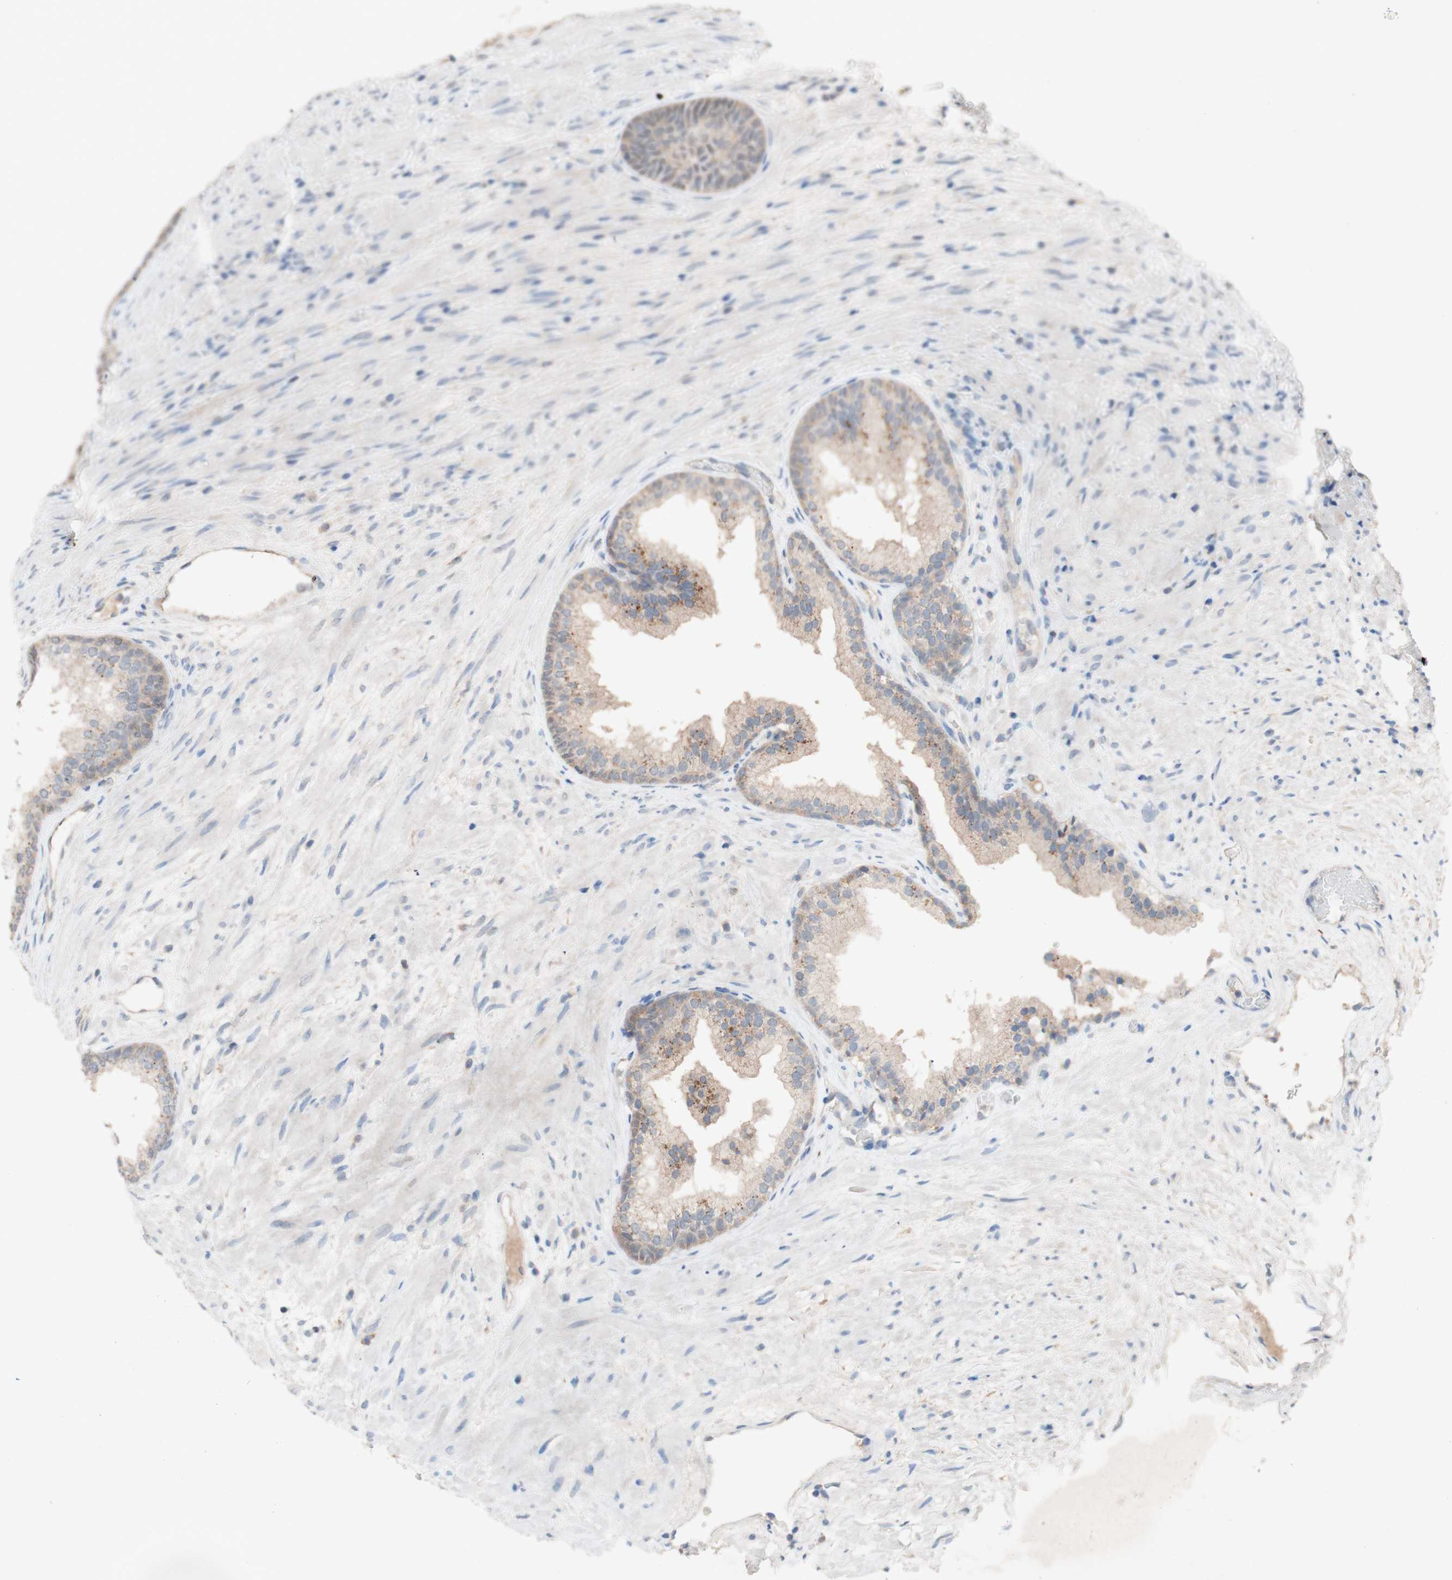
{"staining": {"intensity": "weak", "quantity": ">75%", "location": "cytoplasmic/membranous"}, "tissue": "prostate", "cell_type": "Glandular cells", "image_type": "normal", "snomed": [{"axis": "morphology", "description": "Normal tissue, NOS"}, {"axis": "topography", "description": "Prostate"}], "caption": "A high-resolution histopathology image shows immunohistochemistry (IHC) staining of normal prostate, which displays weak cytoplasmic/membranous positivity in about >75% of glandular cells. The staining is performed using DAB (3,3'-diaminobenzidine) brown chromogen to label protein expression. The nuclei are counter-stained blue using hematoxylin.", "gene": "PEX2", "patient": {"sex": "male", "age": 76}}